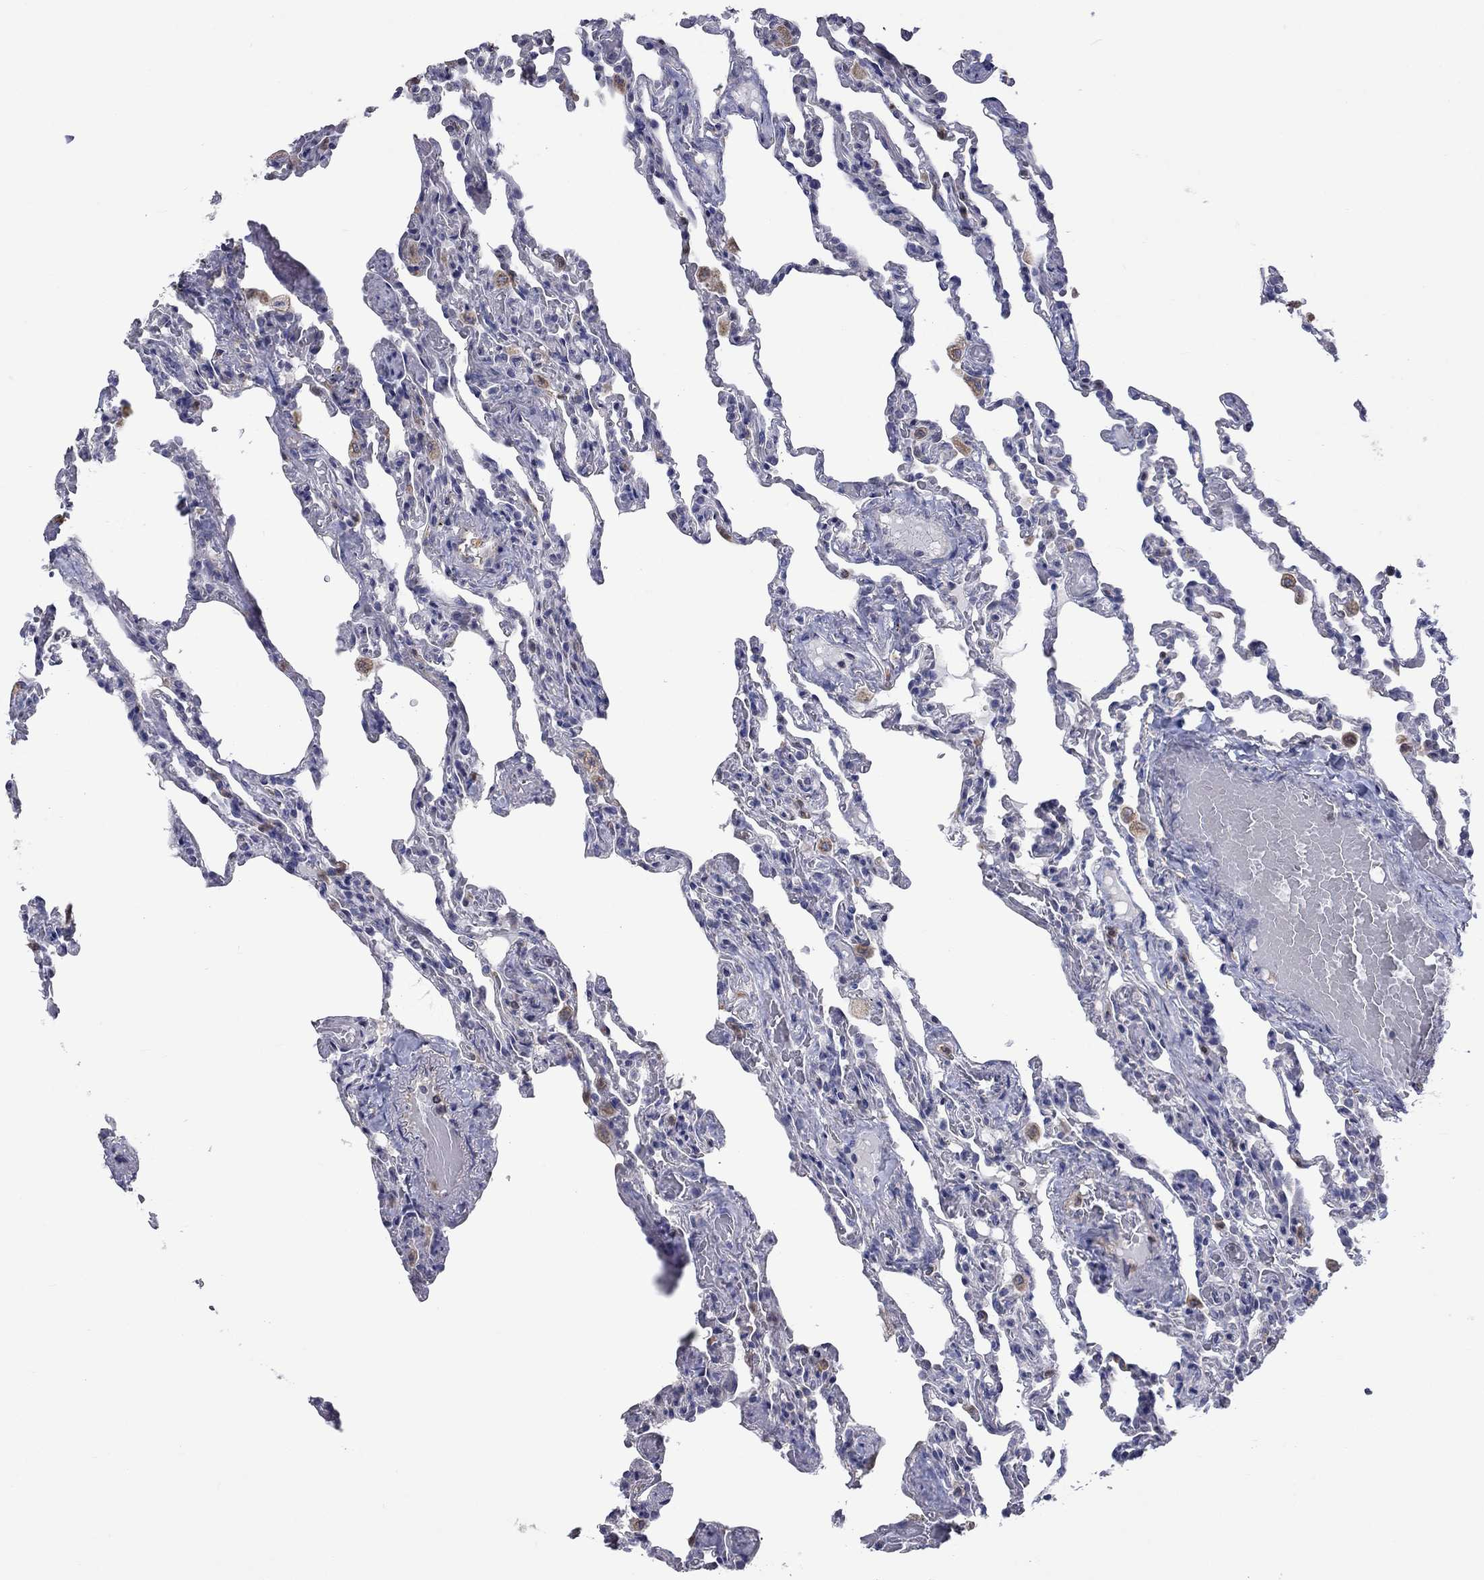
{"staining": {"intensity": "negative", "quantity": "none", "location": "none"}, "tissue": "lung", "cell_type": "Alveolar cells", "image_type": "normal", "snomed": [{"axis": "morphology", "description": "Normal tissue, NOS"}, {"axis": "topography", "description": "Lung"}], "caption": "Micrograph shows no significant protein staining in alveolar cells of benign lung. The staining is performed using DAB (3,3'-diaminobenzidine) brown chromogen with nuclei counter-stained in using hematoxylin.", "gene": "CAMKK2", "patient": {"sex": "female", "age": 43}}